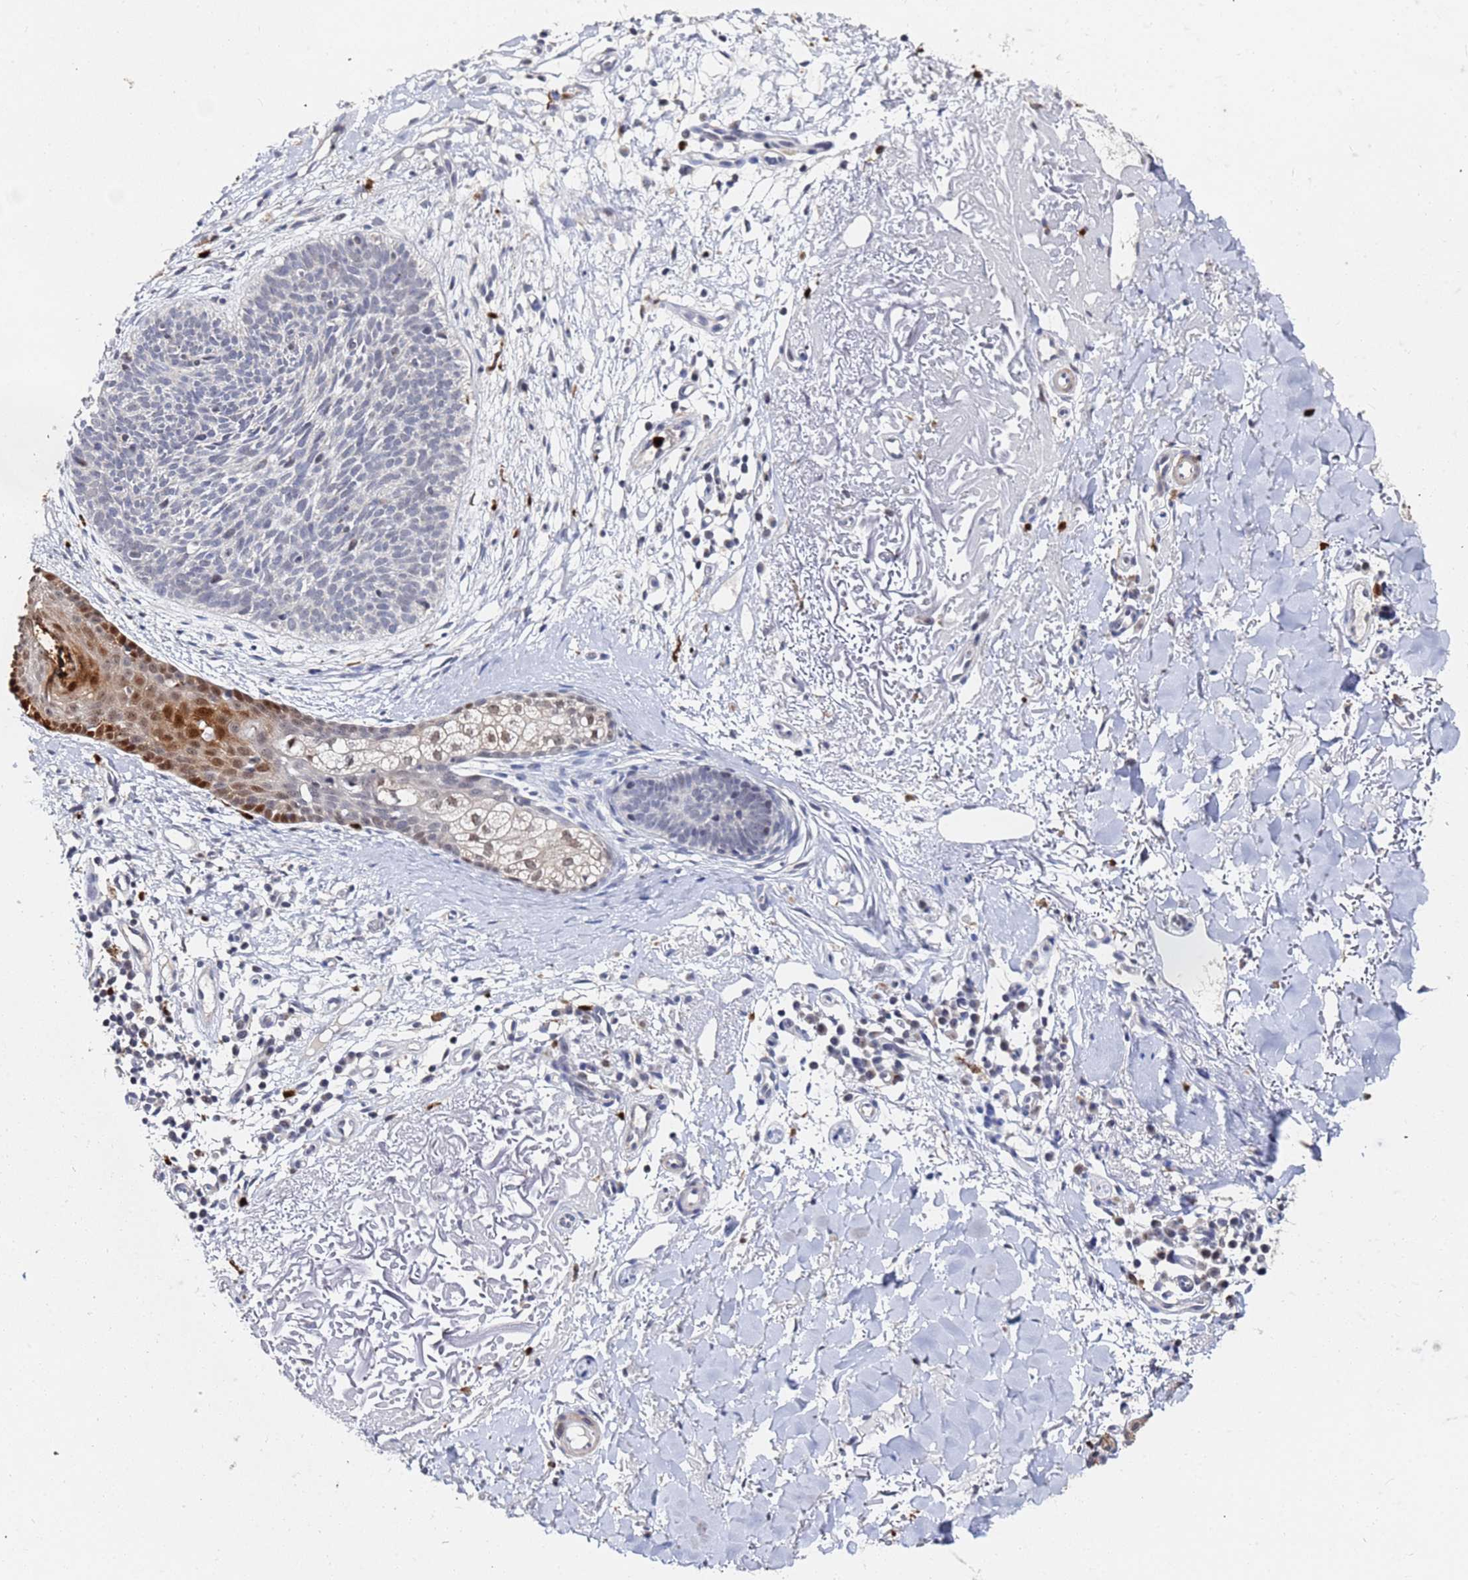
{"staining": {"intensity": "negative", "quantity": "none", "location": "none"}, "tissue": "skin cancer", "cell_type": "Tumor cells", "image_type": "cancer", "snomed": [{"axis": "morphology", "description": "Basal cell carcinoma"}, {"axis": "topography", "description": "Skin"}], "caption": "DAB immunohistochemical staining of human skin basal cell carcinoma reveals no significant expression in tumor cells.", "gene": "MTCL1", "patient": {"sex": "male", "age": 84}}